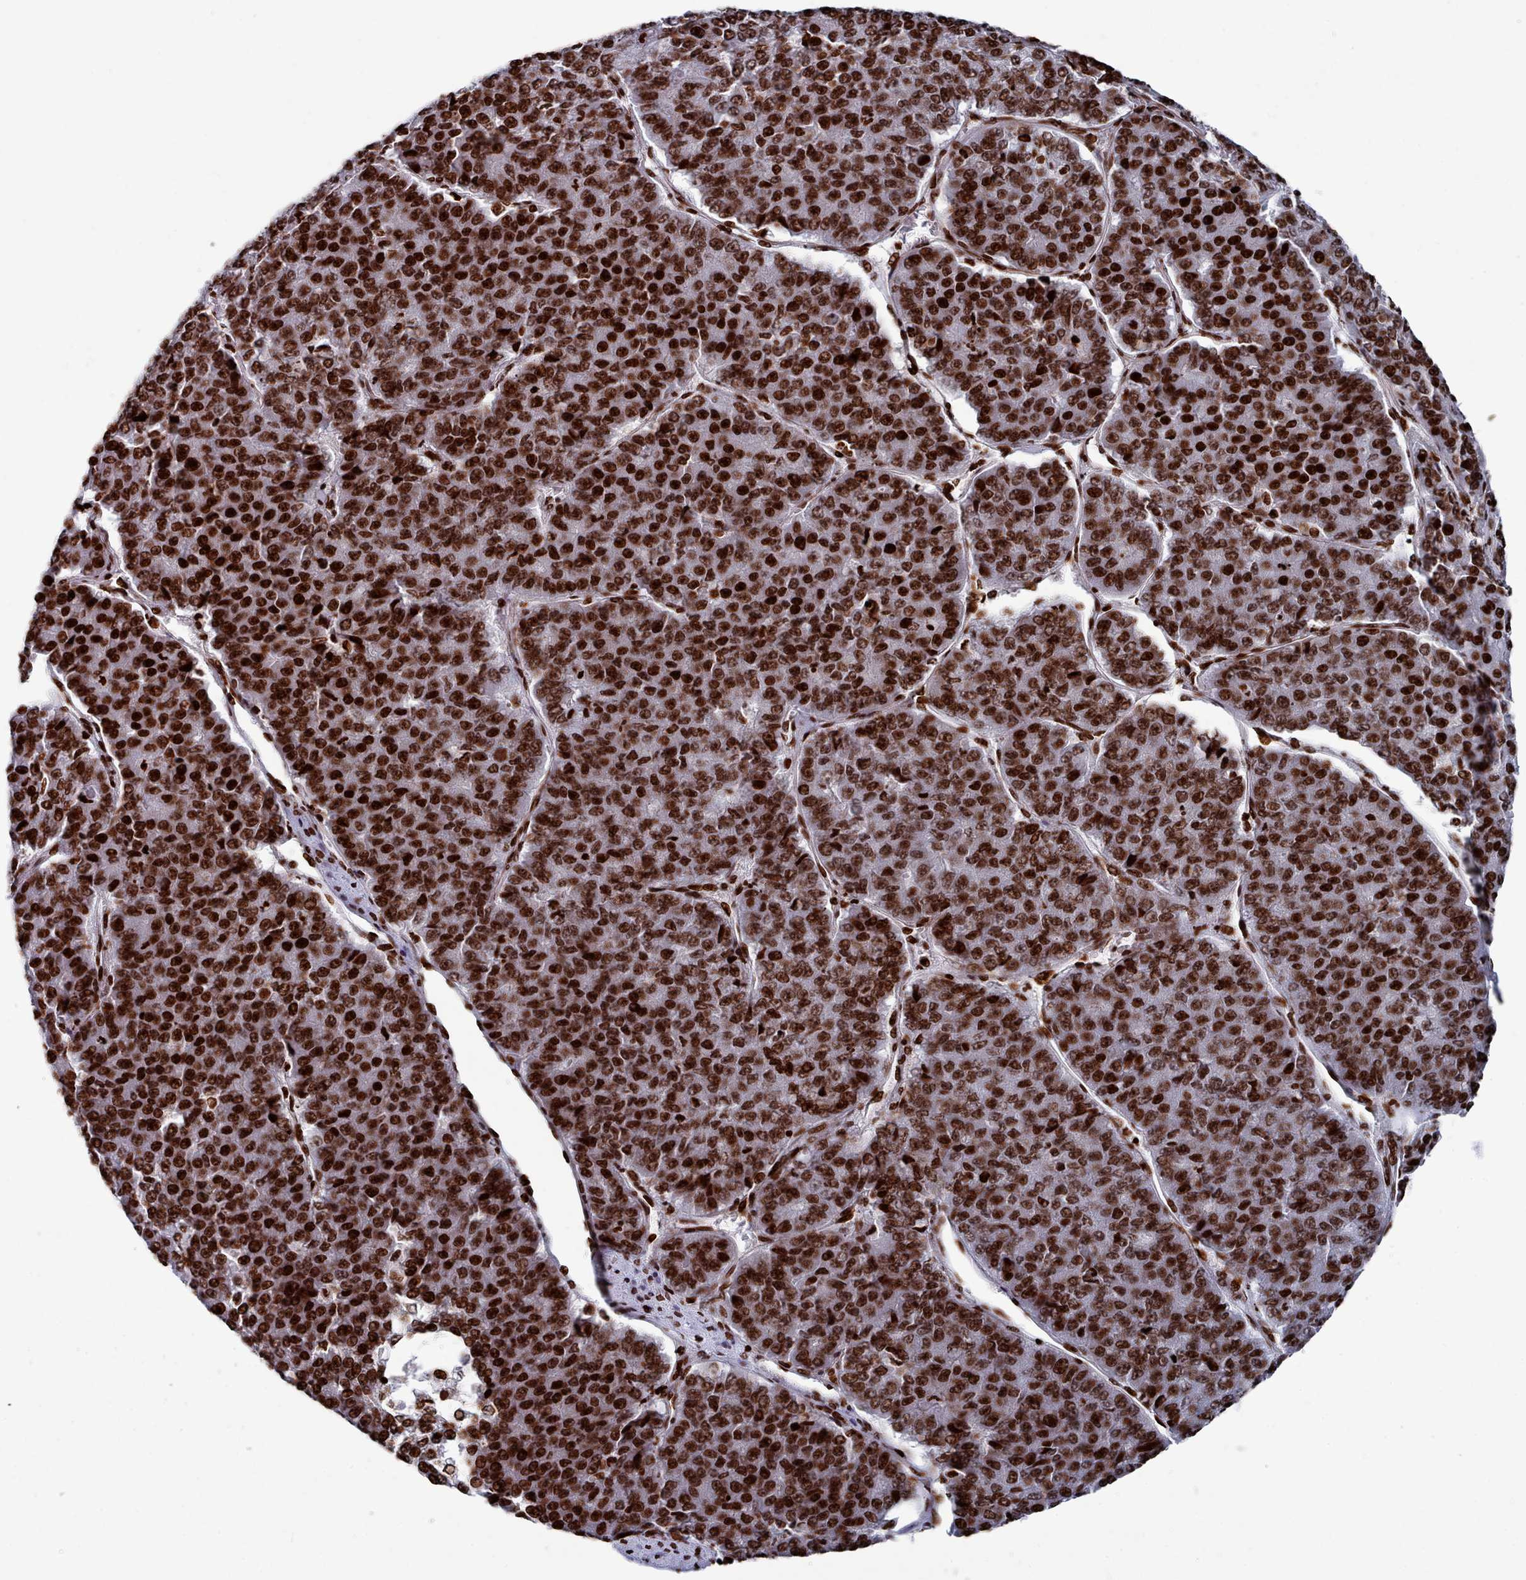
{"staining": {"intensity": "strong", "quantity": ">75%", "location": "nuclear"}, "tissue": "pancreatic cancer", "cell_type": "Tumor cells", "image_type": "cancer", "snomed": [{"axis": "morphology", "description": "Adenocarcinoma, NOS"}, {"axis": "topography", "description": "Pancreas"}], "caption": "Pancreatic adenocarcinoma stained with a protein marker shows strong staining in tumor cells.", "gene": "PCDHB12", "patient": {"sex": "male", "age": 50}}